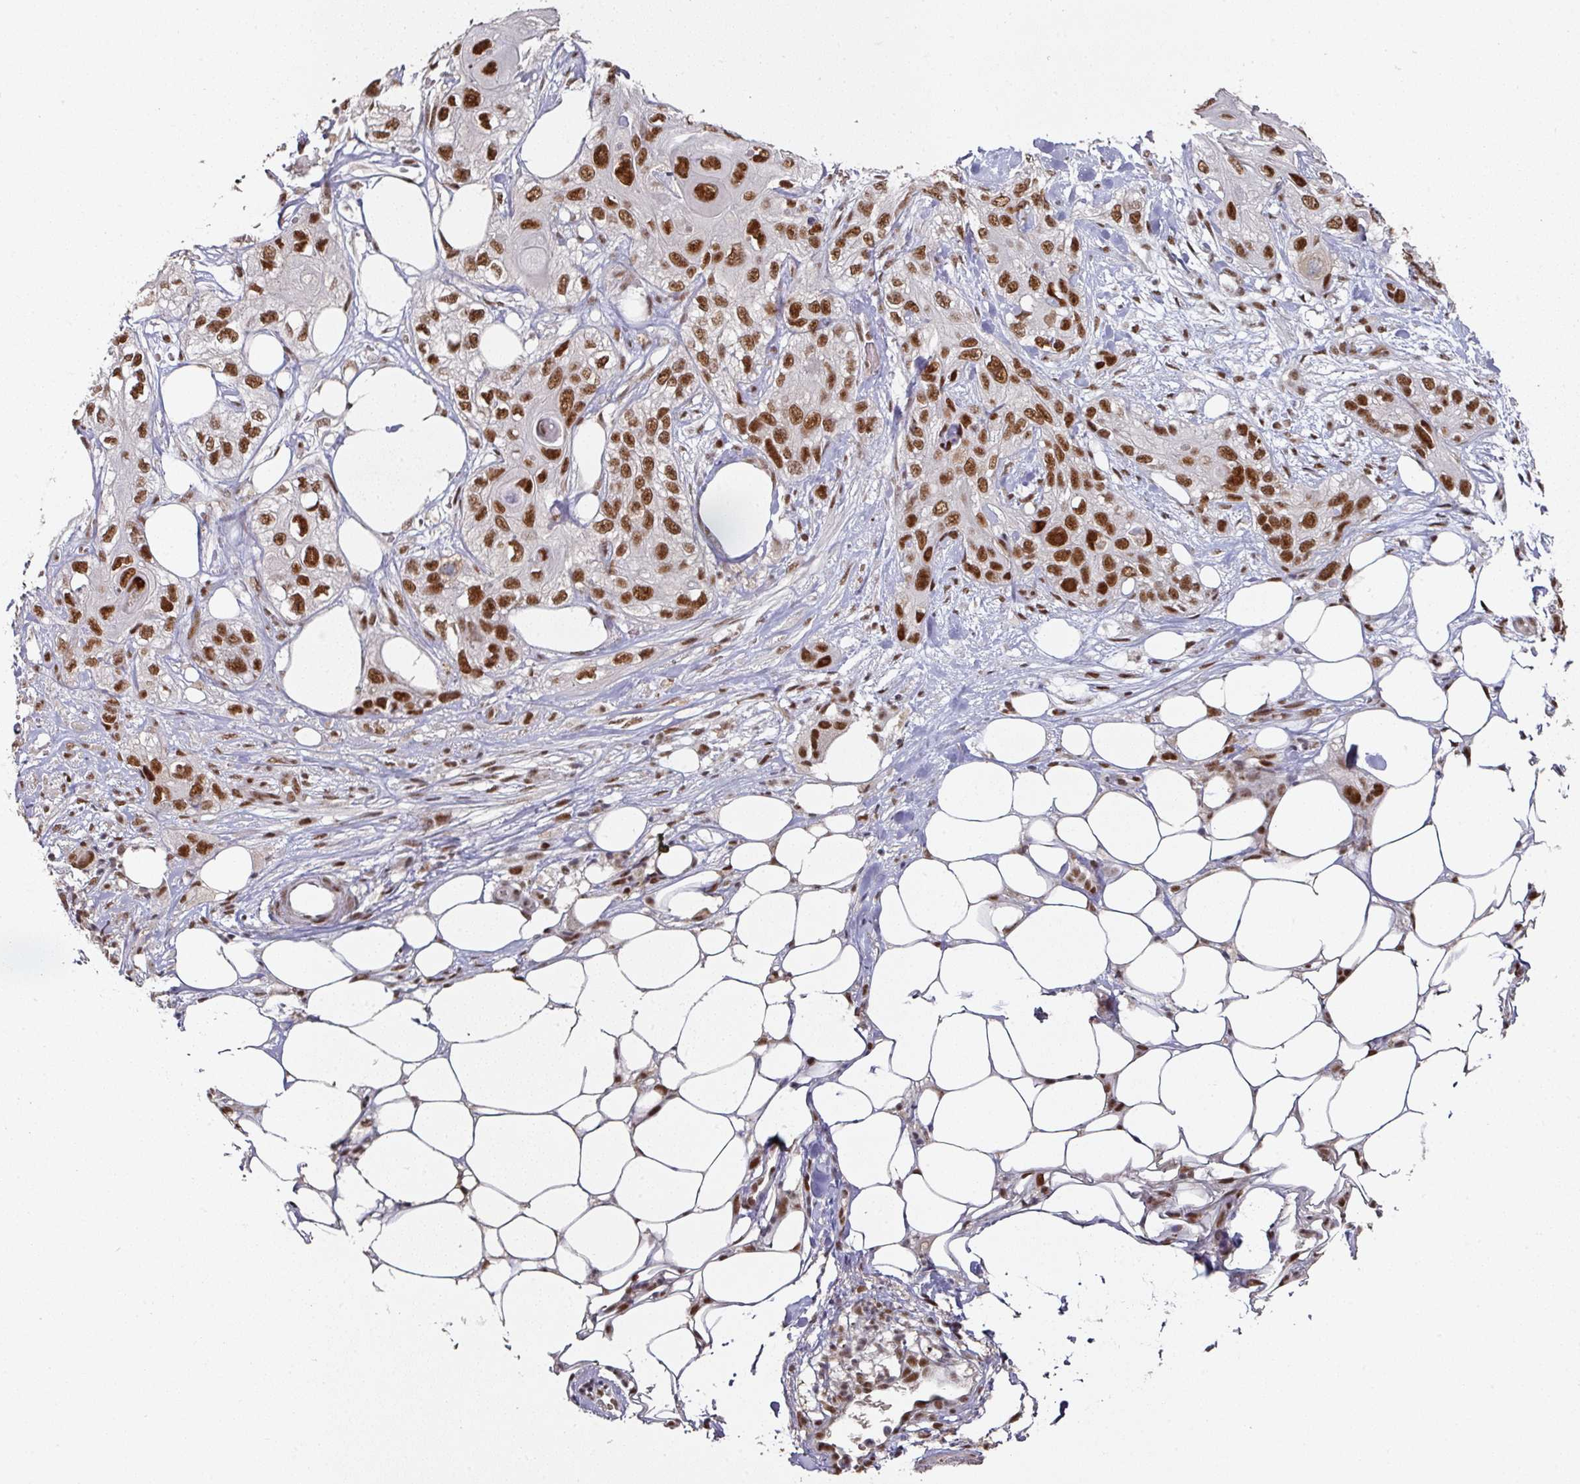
{"staining": {"intensity": "strong", "quantity": ">75%", "location": "nuclear"}, "tissue": "skin cancer", "cell_type": "Tumor cells", "image_type": "cancer", "snomed": [{"axis": "morphology", "description": "Normal tissue, NOS"}, {"axis": "morphology", "description": "Squamous cell carcinoma, NOS"}, {"axis": "topography", "description": "Skin"}], "caption": "Skin cancer (squamous cell carcinoma) tissue shows strong nuclear expression in approximately >75% of tumor cells", "gene": "MEPCE", "patient": {"sex": "male", "age": 72}}